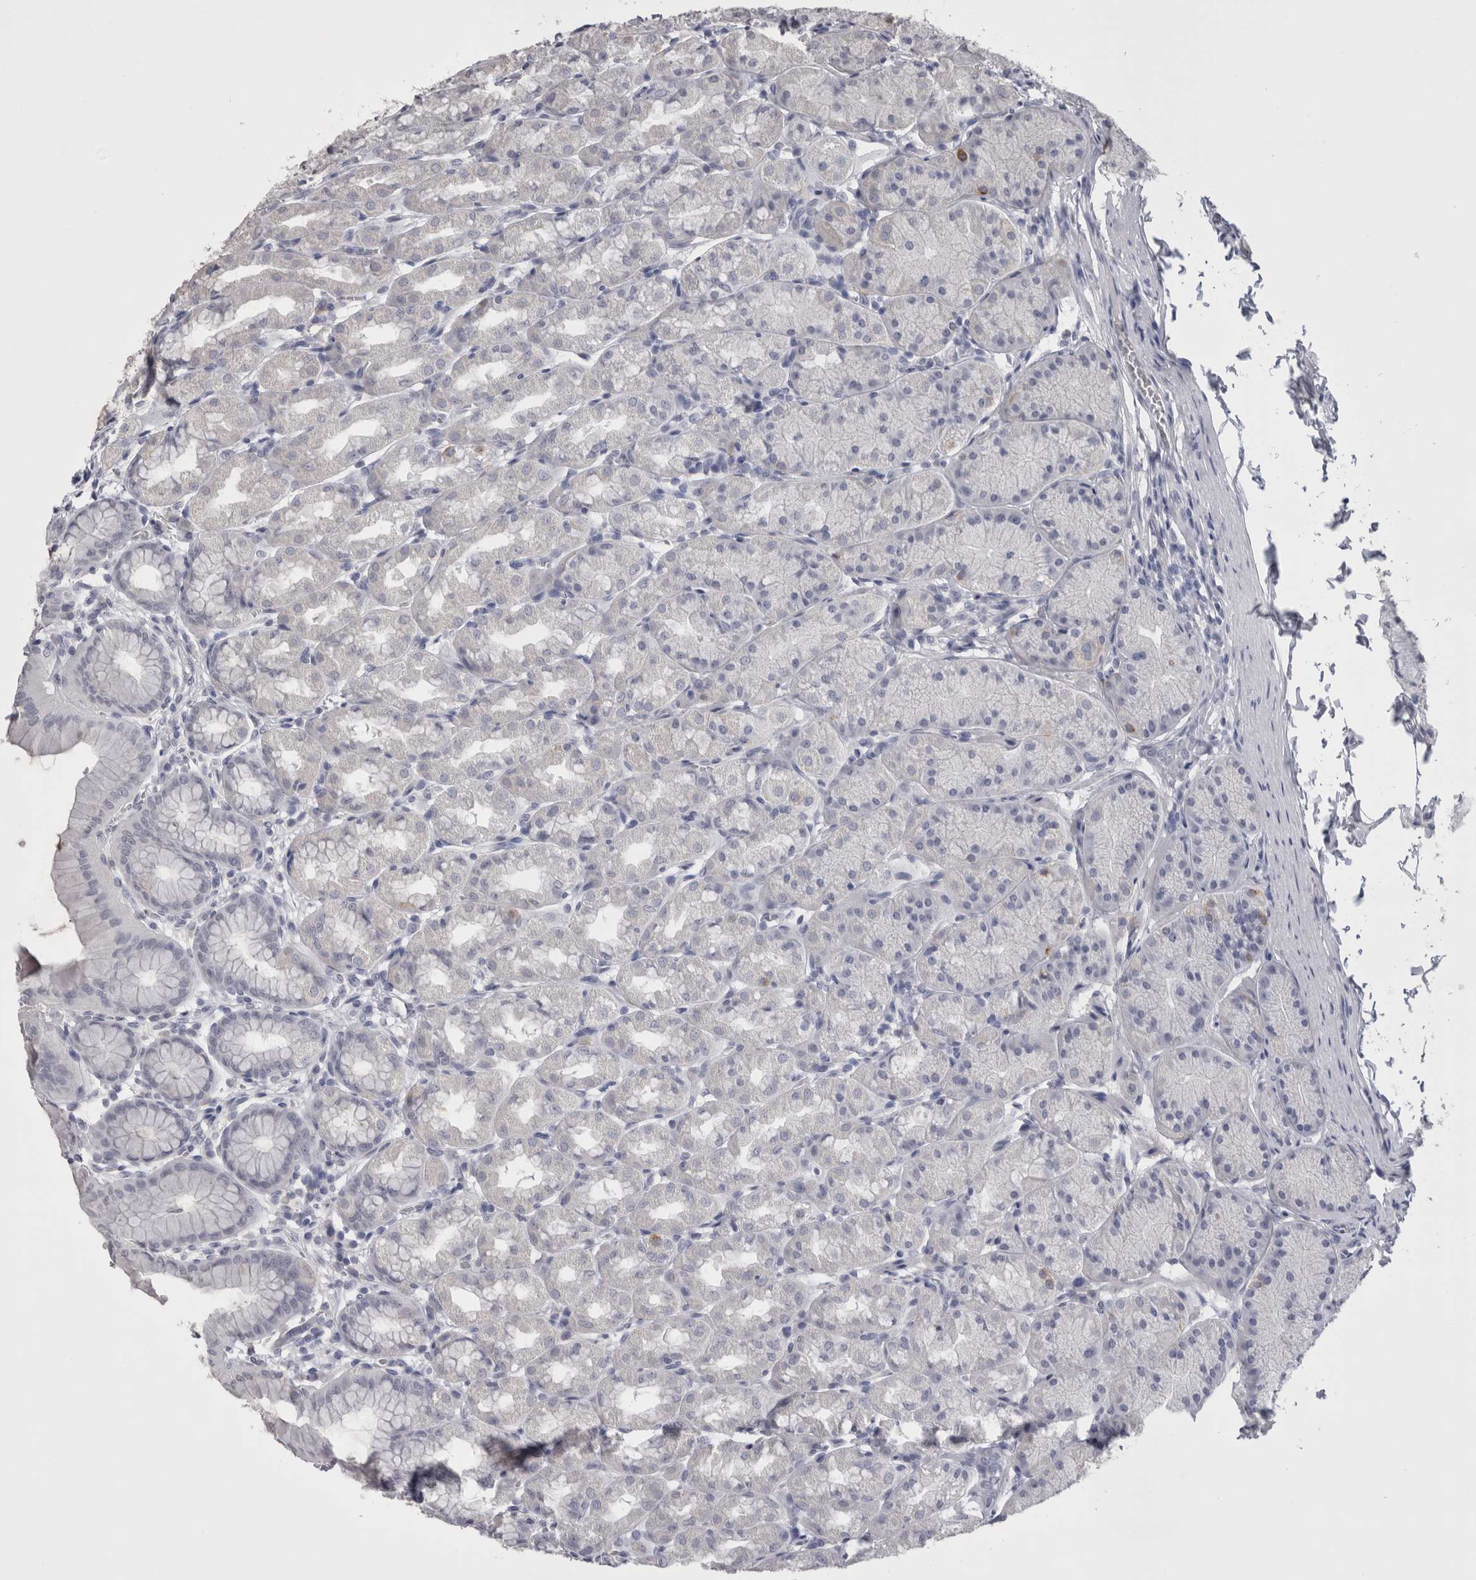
{"staining": {"intensity": "negative", "quantity": "none", "location": "none"}, "tissue": "stomach", "cell_type": "Glandular cells", "image_type": "normal", "snomed": [{"axis": "morphology", "description": "Normal tissue, NOS"}, {"axis": "topography", "description": "Stomach"}], "caption": "A high-resolution image shows immunohistochemistry staining of normal stomach, which exhibits no significant expression in glandular cells.", "gene": "CDHR5", "patient": {"sex": "male", "age": 42}}